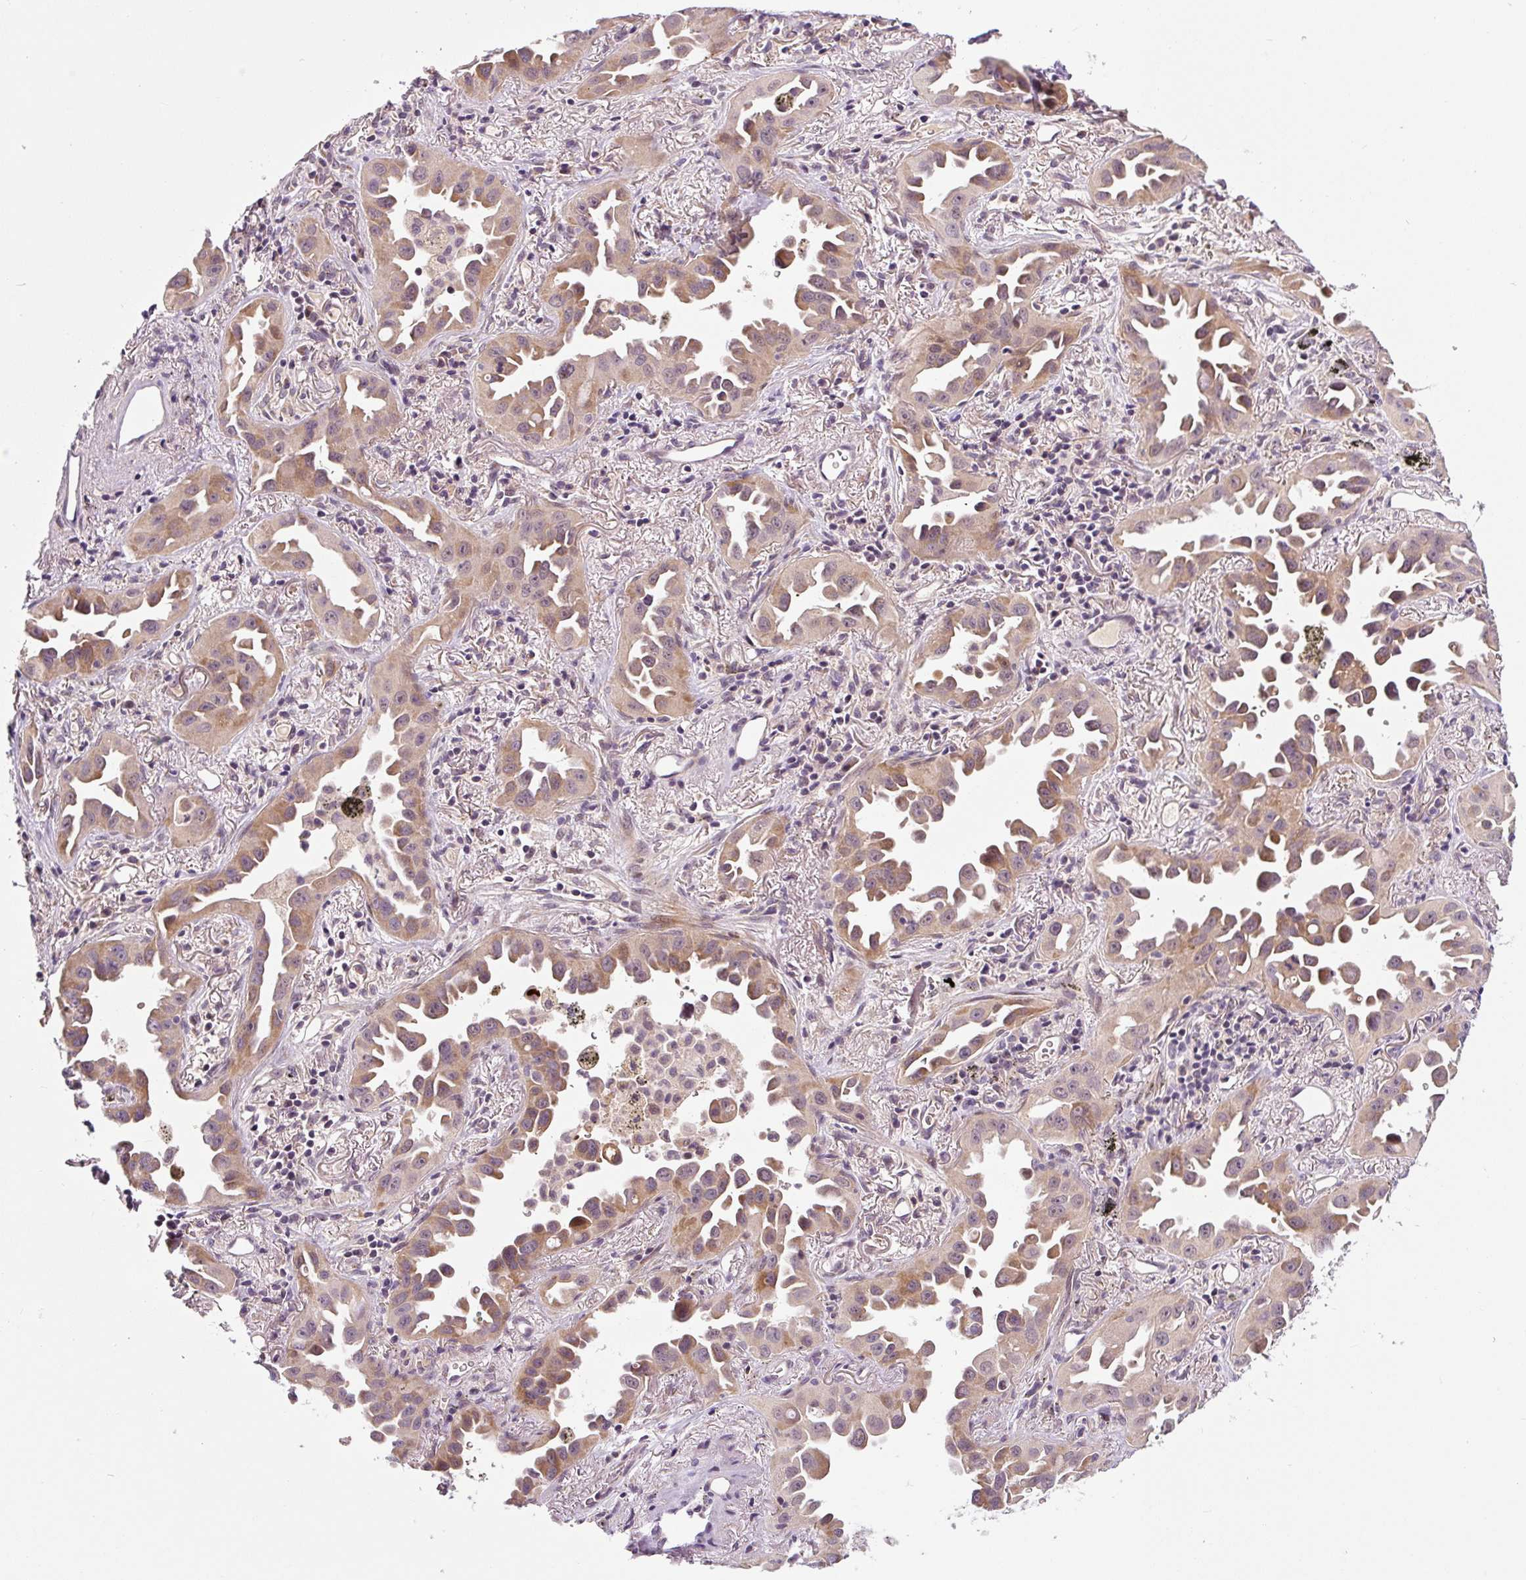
{"staining": {"intensity": "moderate", "quantity": ">75%", "location": "cytoplasmic/membranous"}, "tissue": "lung cancer", "cell_type": "Tumor cells", "image_type": "cancer", "snomed": [{"axis": "morphology", "description": "Adenocarcinoma, NOS"}, {"axis": "topography", "description": "Lung"}], "caption": "This micrograph displays lung adenocarcinoma stained with IHC to label a protein in brown. The cytoplasmic/membranous of tumor cells show moderate positivity for the protein. Nuclei are counter-stained blue.", "gene": "PRKAA2", "patient": {"sex": "male", "age": 68}}